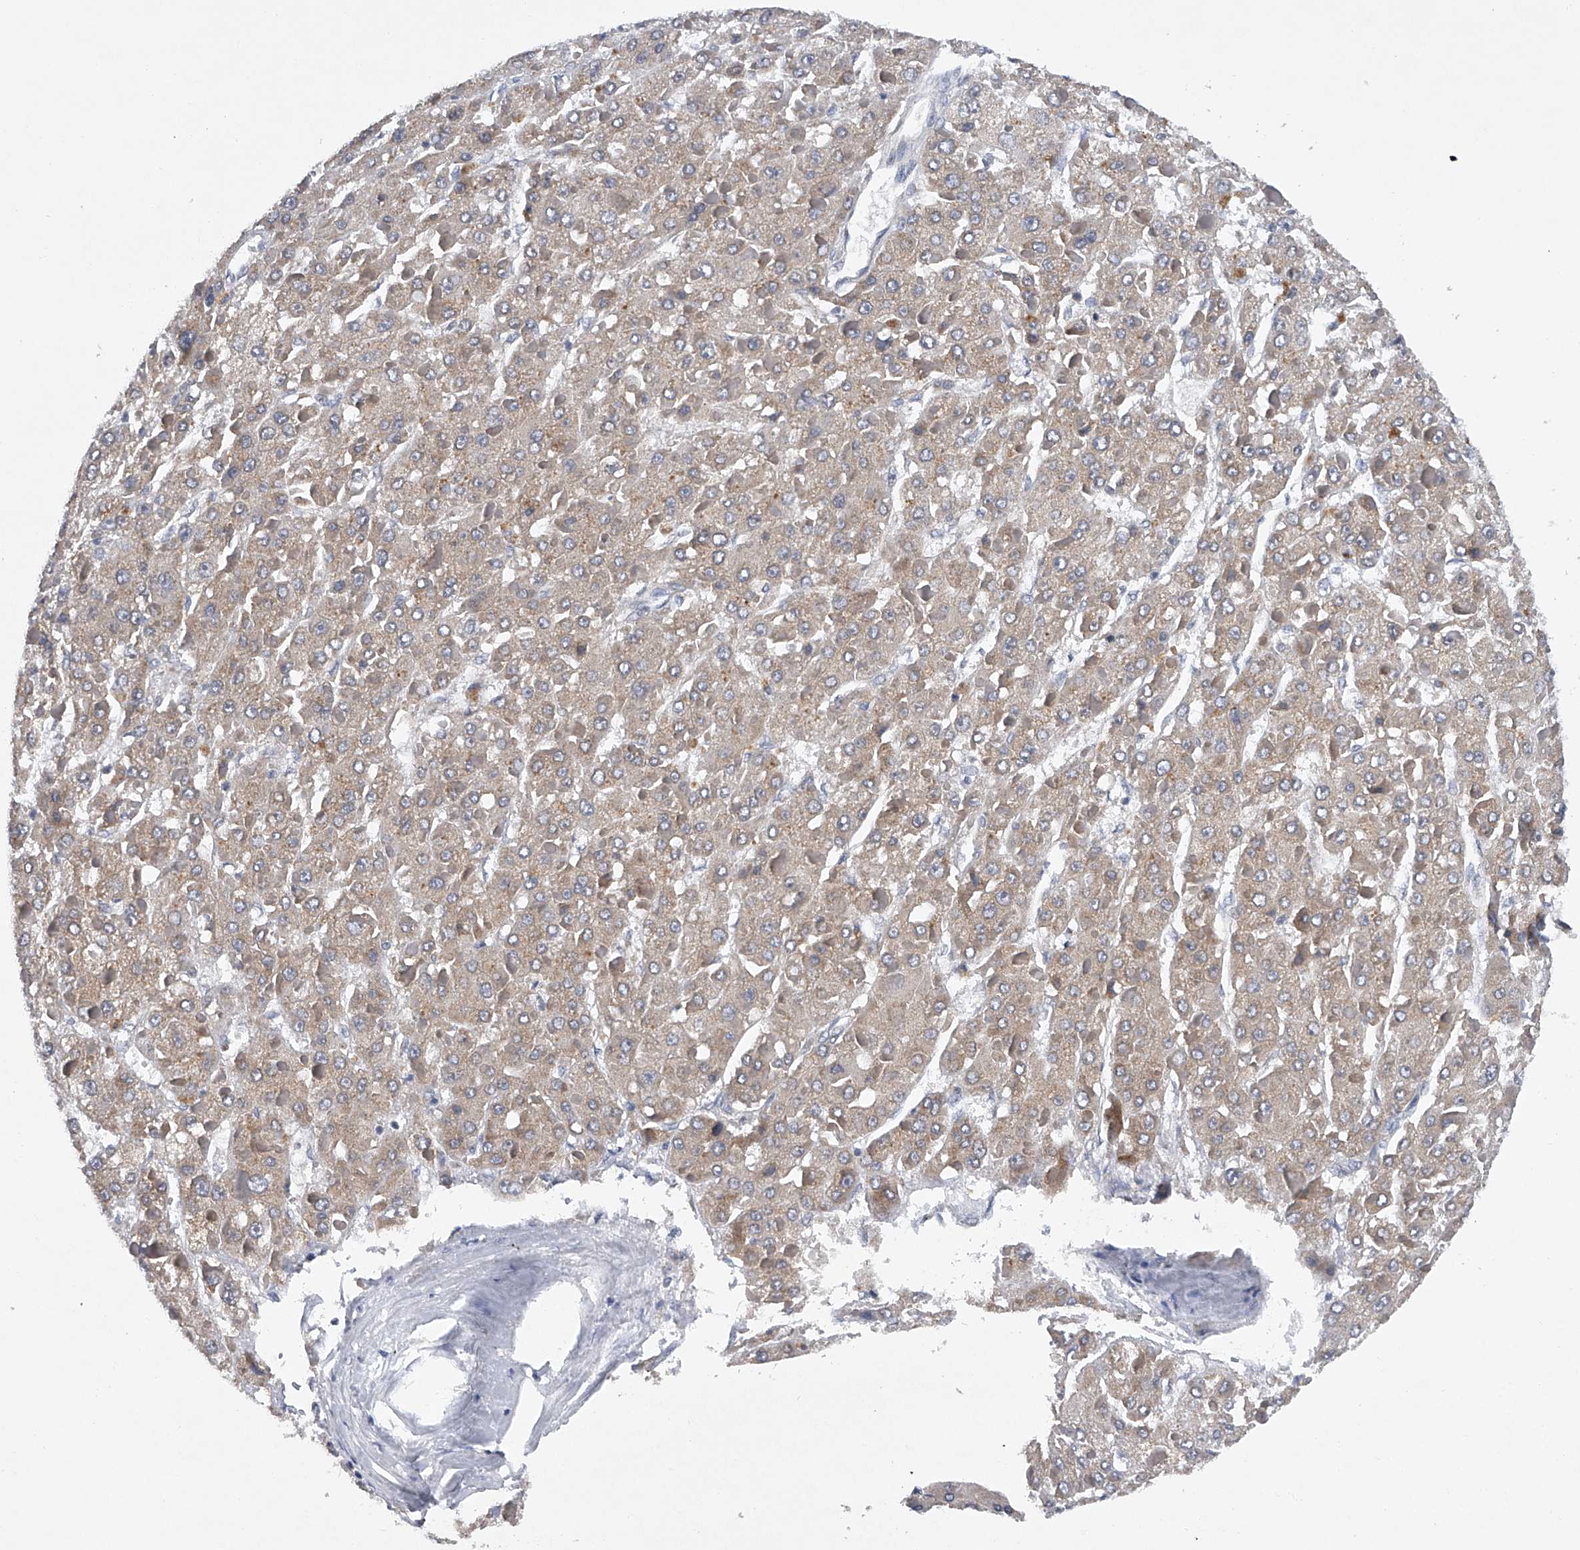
{"staining": {"intensity": "weak", "quantity": ">75%", "location": "cytoplasmic/membranous"}, "tissue": "liver cancer", "cell_type": "Tumor cells", "image_type": "cancer", "snomed": [{"axis": "morphology", "description": "Carcinoma, Hepatocellular, NOS"}, {"axis": "topography", "description": "Liver"}], "caption": "Protein analysis of liver hepatocellular carcinoma tissue exhibits weak cytoplasmic/membranous expression in approximately >75% of tumor cells. The staining was performed using DAB to visualize the protein expression in brown, while the nuclei were stained in blue with hematoxylin (Magnification: 20x).", "gene": "RNF5", "patient": {"sex": "female", "age": 73}}